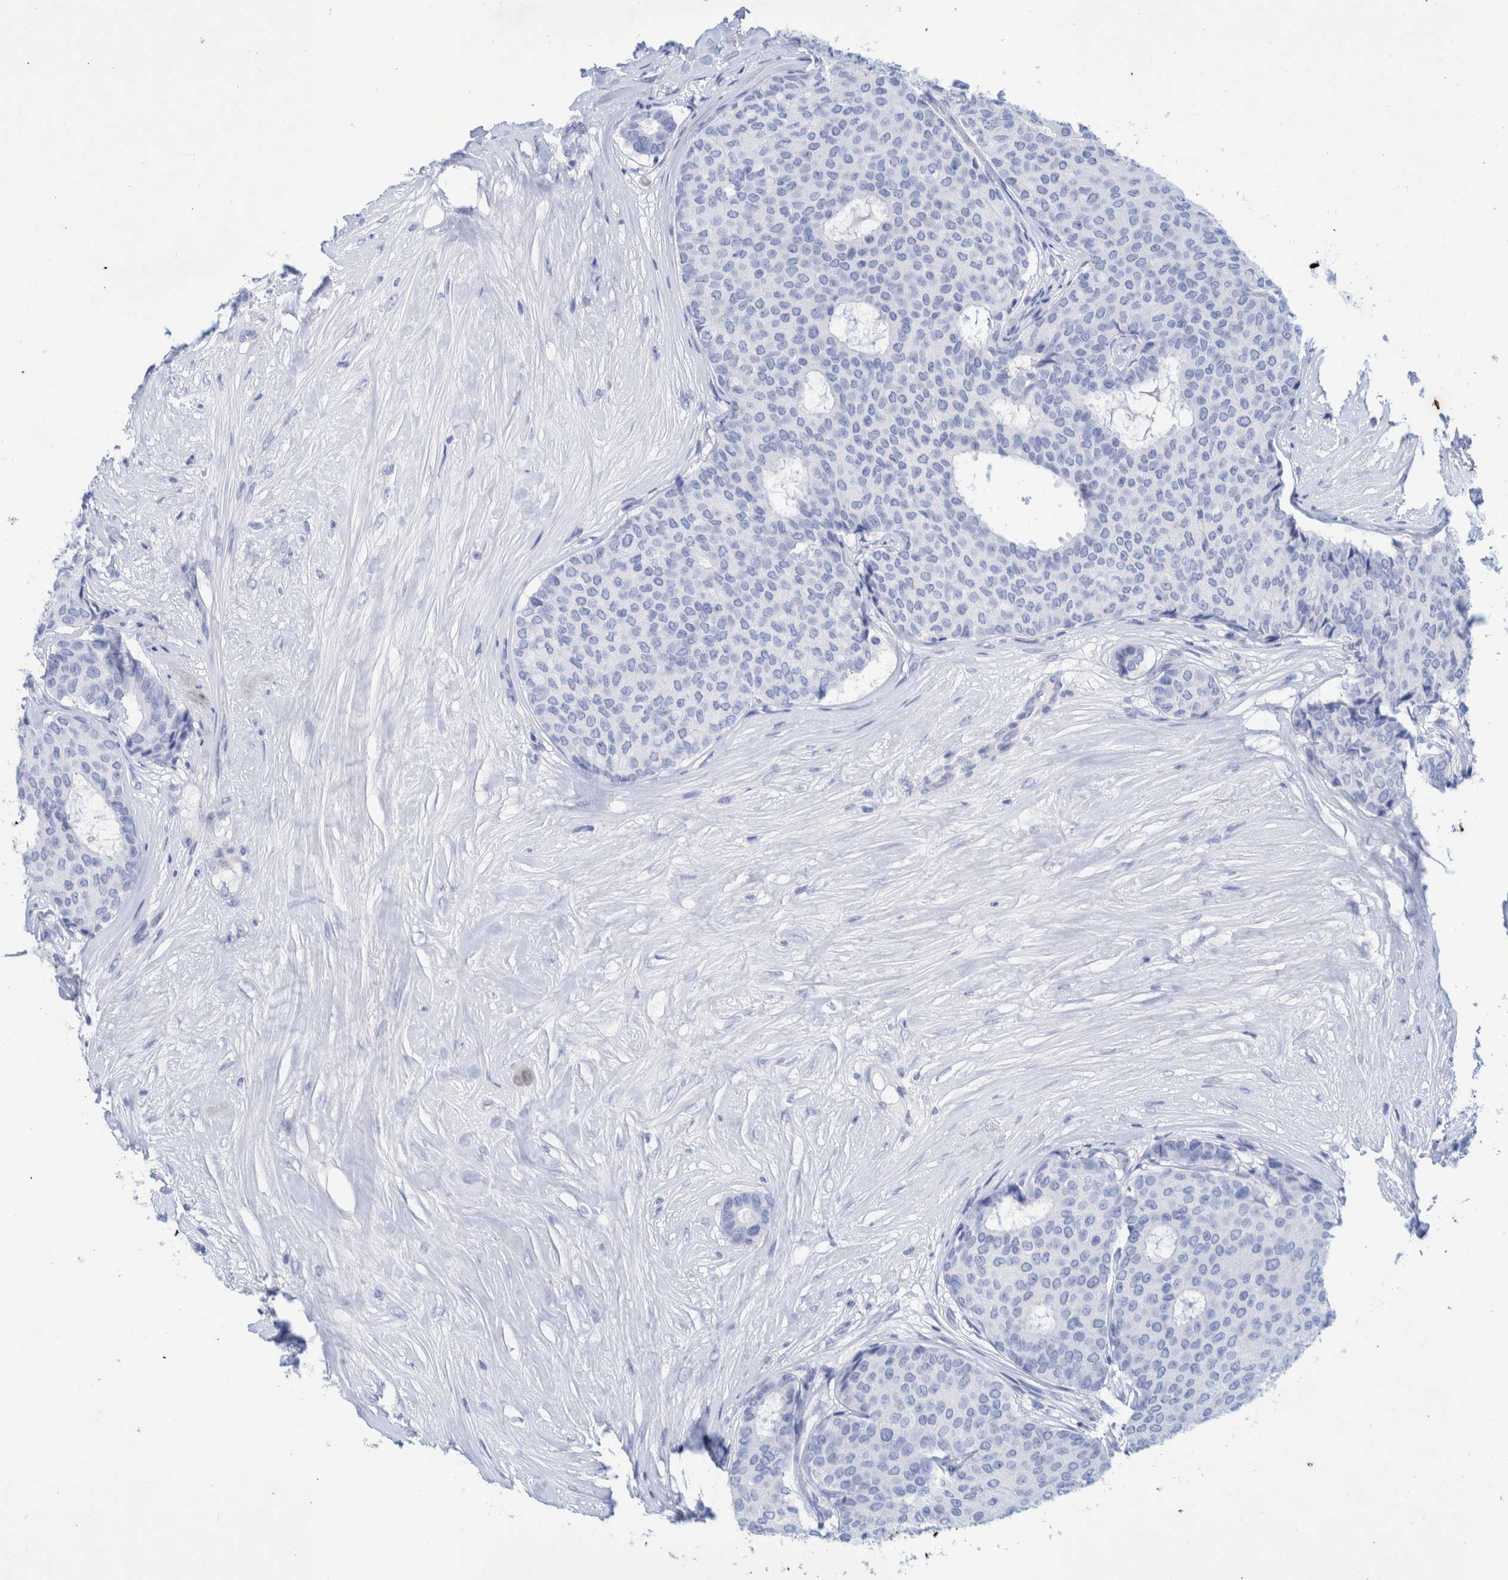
{"staining": {"intensity": "negative", "quantity": "none", "location": "none"}, "tissue": "breast cancer", "cell_type": "Tumor cells", "image_type": "cancer", "snomed": [{"axis": "morphology", "description": "Duct carcinoma"}, {"axis": "topography", "description": "Breast"}], "caption": "Tumor cells are negative for brown protein staining in breast cancer (intraductal carcinoma).", "gene": "PERP", "patient": {"sex": "female", "age": 75}}